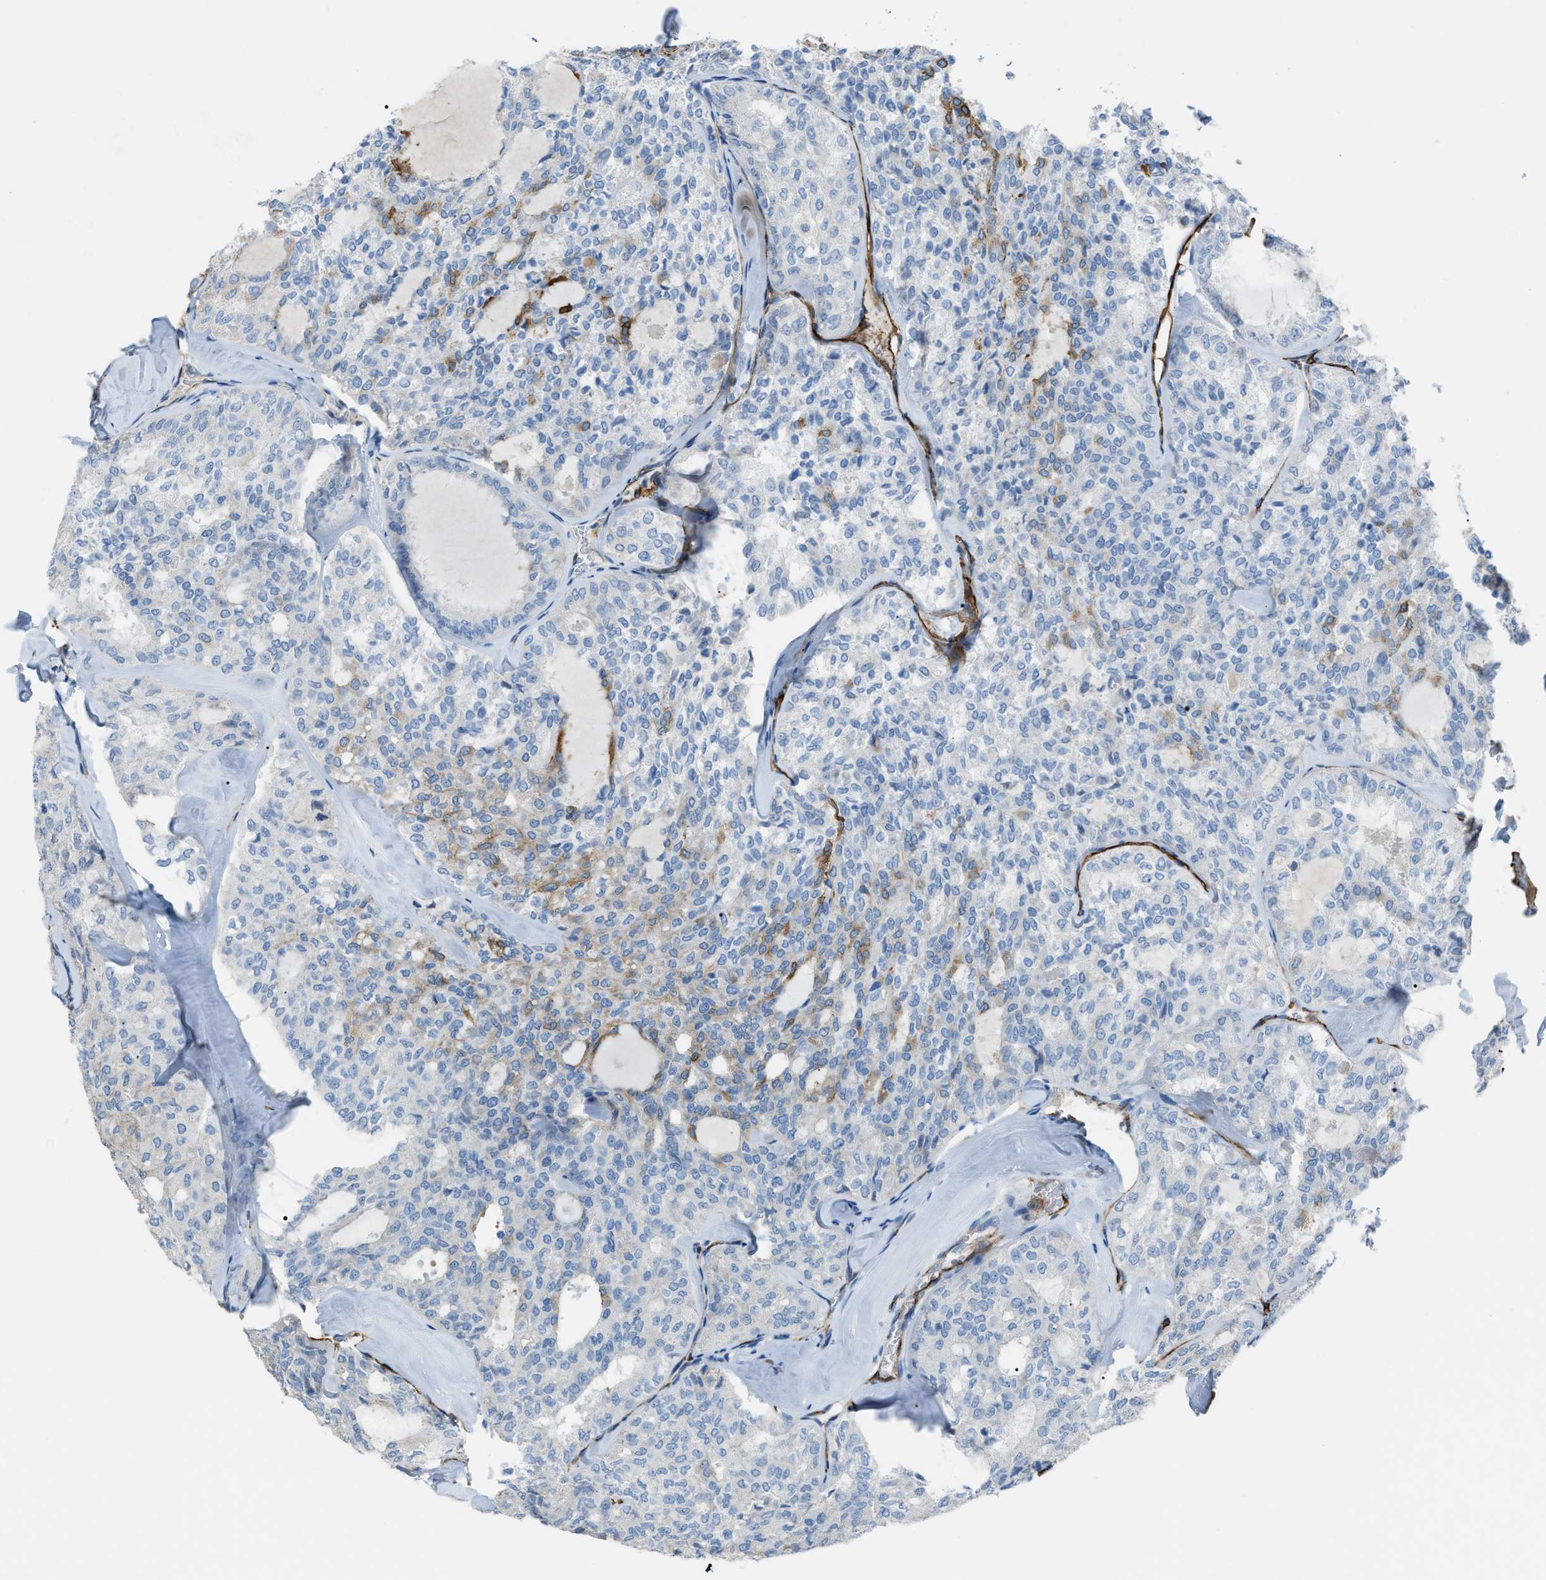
{"staining": {"intensity": "moderate", "quantity": "<25%", "location": "cytoplasmic/membranous"}, "tissue": "thyroid cancer", "cell_type": "Tumor cells", "image_type": "cancer", "snomed": [{"axis": "morphology", "description": "Follicular adenoma carcinoma, NOS"}, {"axis": "topography", "description": "Thyroid gland"}], "caption": "Follicular adenoma carcinoma (thyroid) stained for a protein shows moderate cytoplasmic/membranous positivity in tumor cells.", "gene": "SLC22A15", "patient": {"sex": "male", "age": 75}}